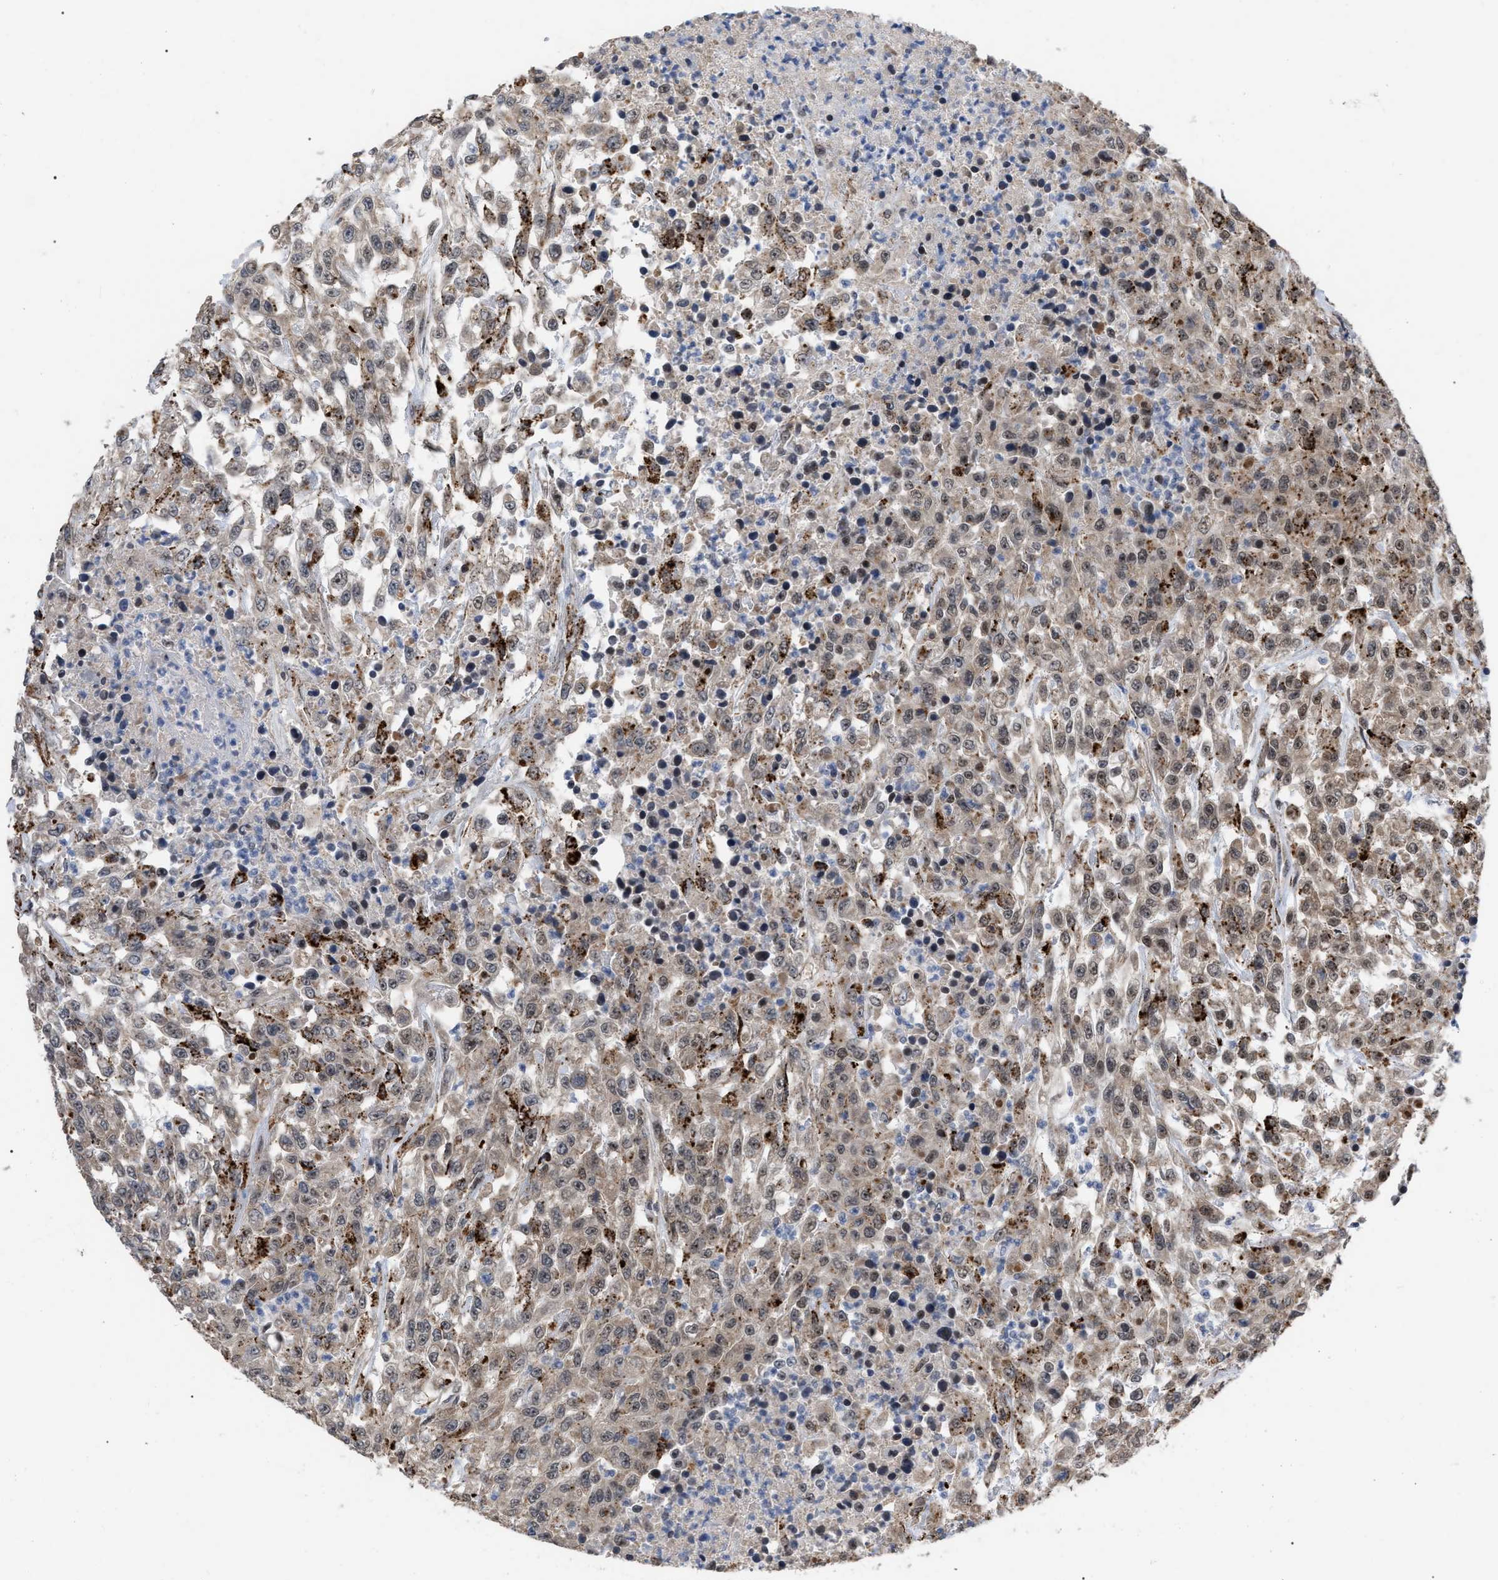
{"staining": {"intensity": "weak", "quantity": "25%-75%", "location": "cytoplasmic/membranous,nuclear"}, "tissue": "urothelial cancer", "cell_type": "Tumor cells", "image_type": "cancer", "snomed": [{"axis": "morphology", "description": "Urothelial carcinoma, High grade"}, {"axis": "topography", "description": "Urinary bladder"}], "caption": "Protein staining of urothelial carcinoma (high-grade) tissue displays weak cytoplasmic/membranous and nuclear staining in about 25%-75% of tumor cells.", "gene": "UPF1", "patient": {"sex": "male", "age": 46}}